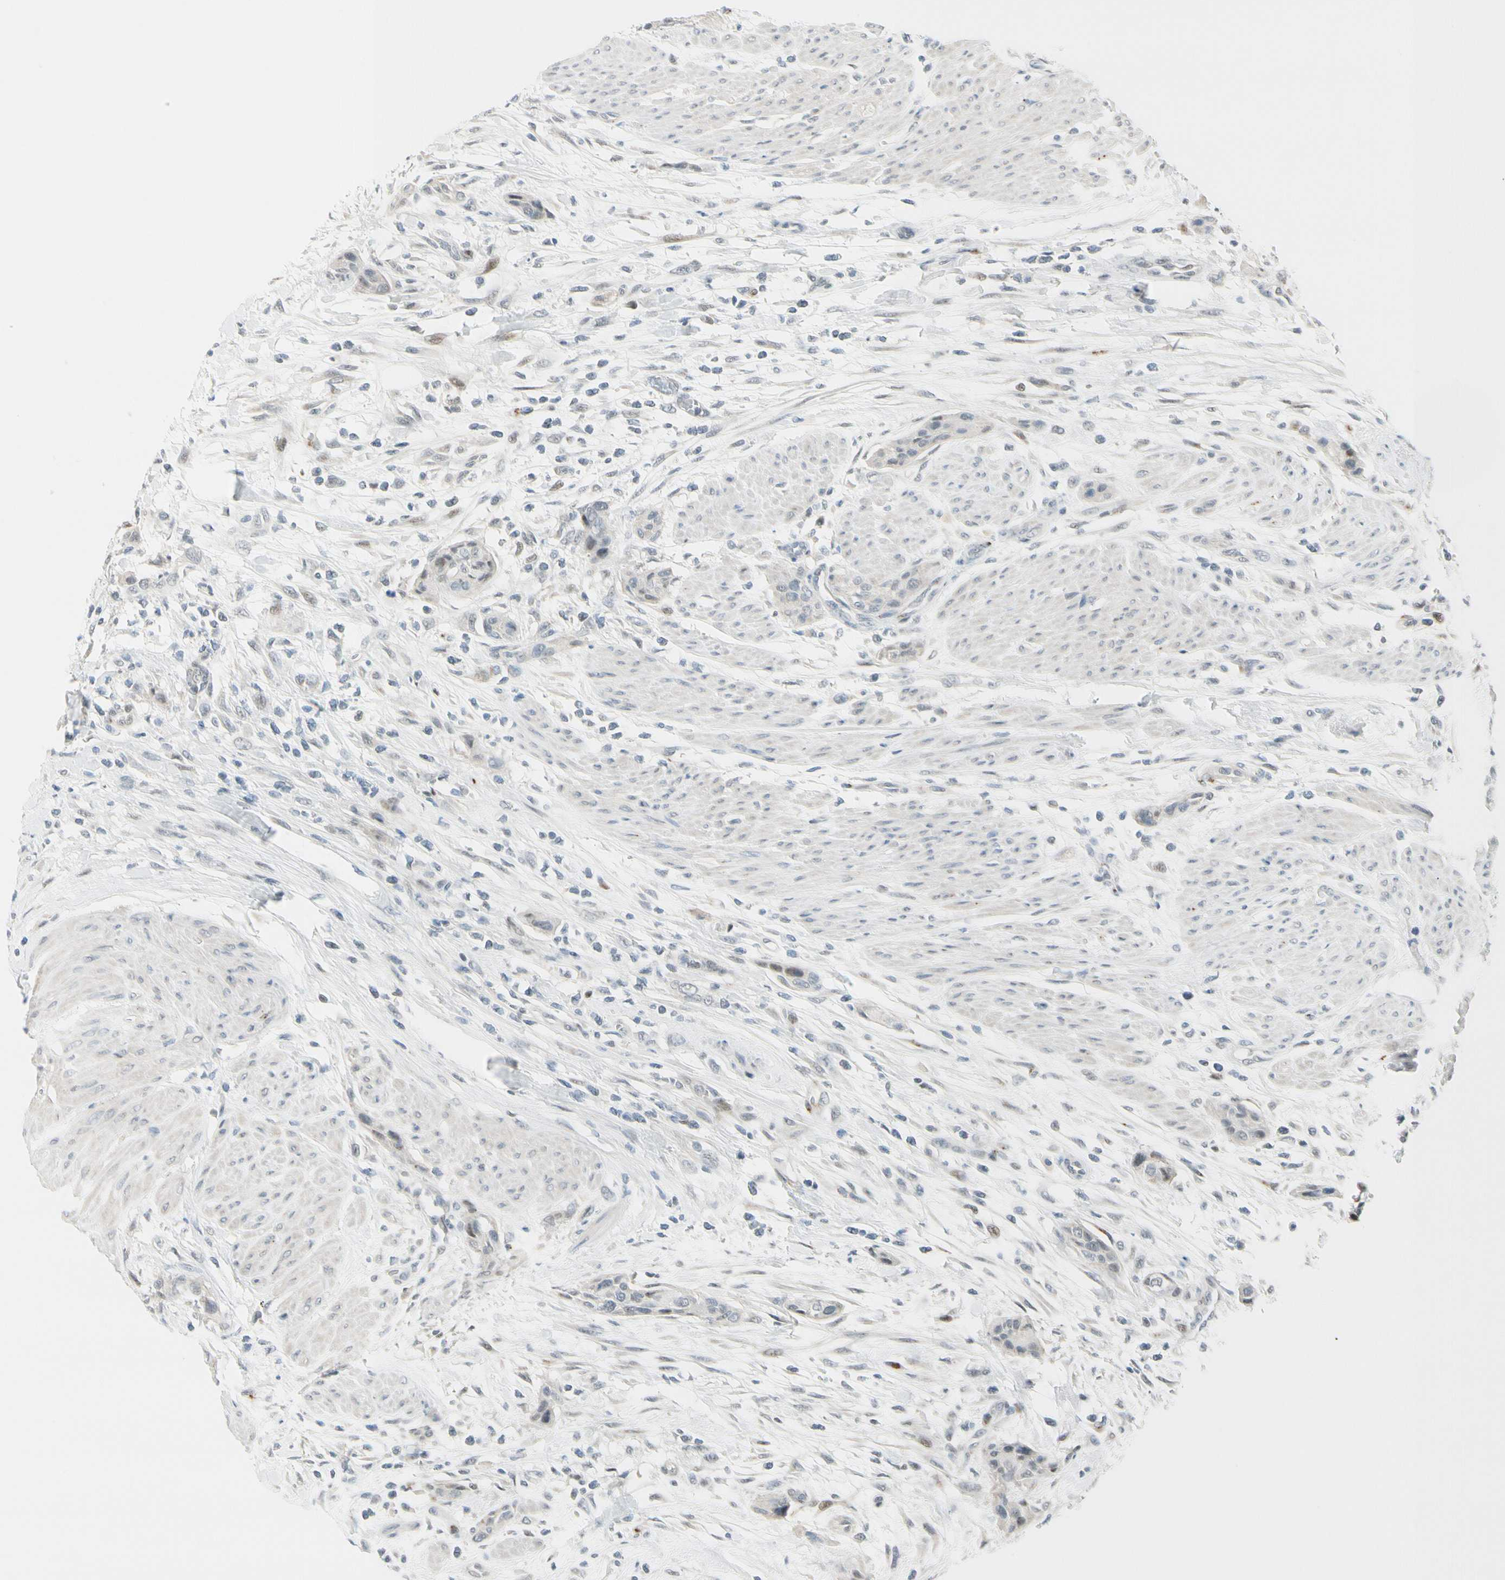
{"staining": {"intensity": "negative", "quantity": "none", "location": "none"}, "tissue": "urothelial cancer", "cell_type": "Tumor cells", "image_type": "cancer", "snomed": [{"axis": "morphology", "description": "Urothelial carcinoma, High grade"}, {"axis": "topography", "description": "Urinary bladder"}], "caption": "Tumor cells show no significant expression in high-grade urothelial carcinoma.", "gene": "B4GALNT1", "patient": {"sex": "male", "age": 35}}